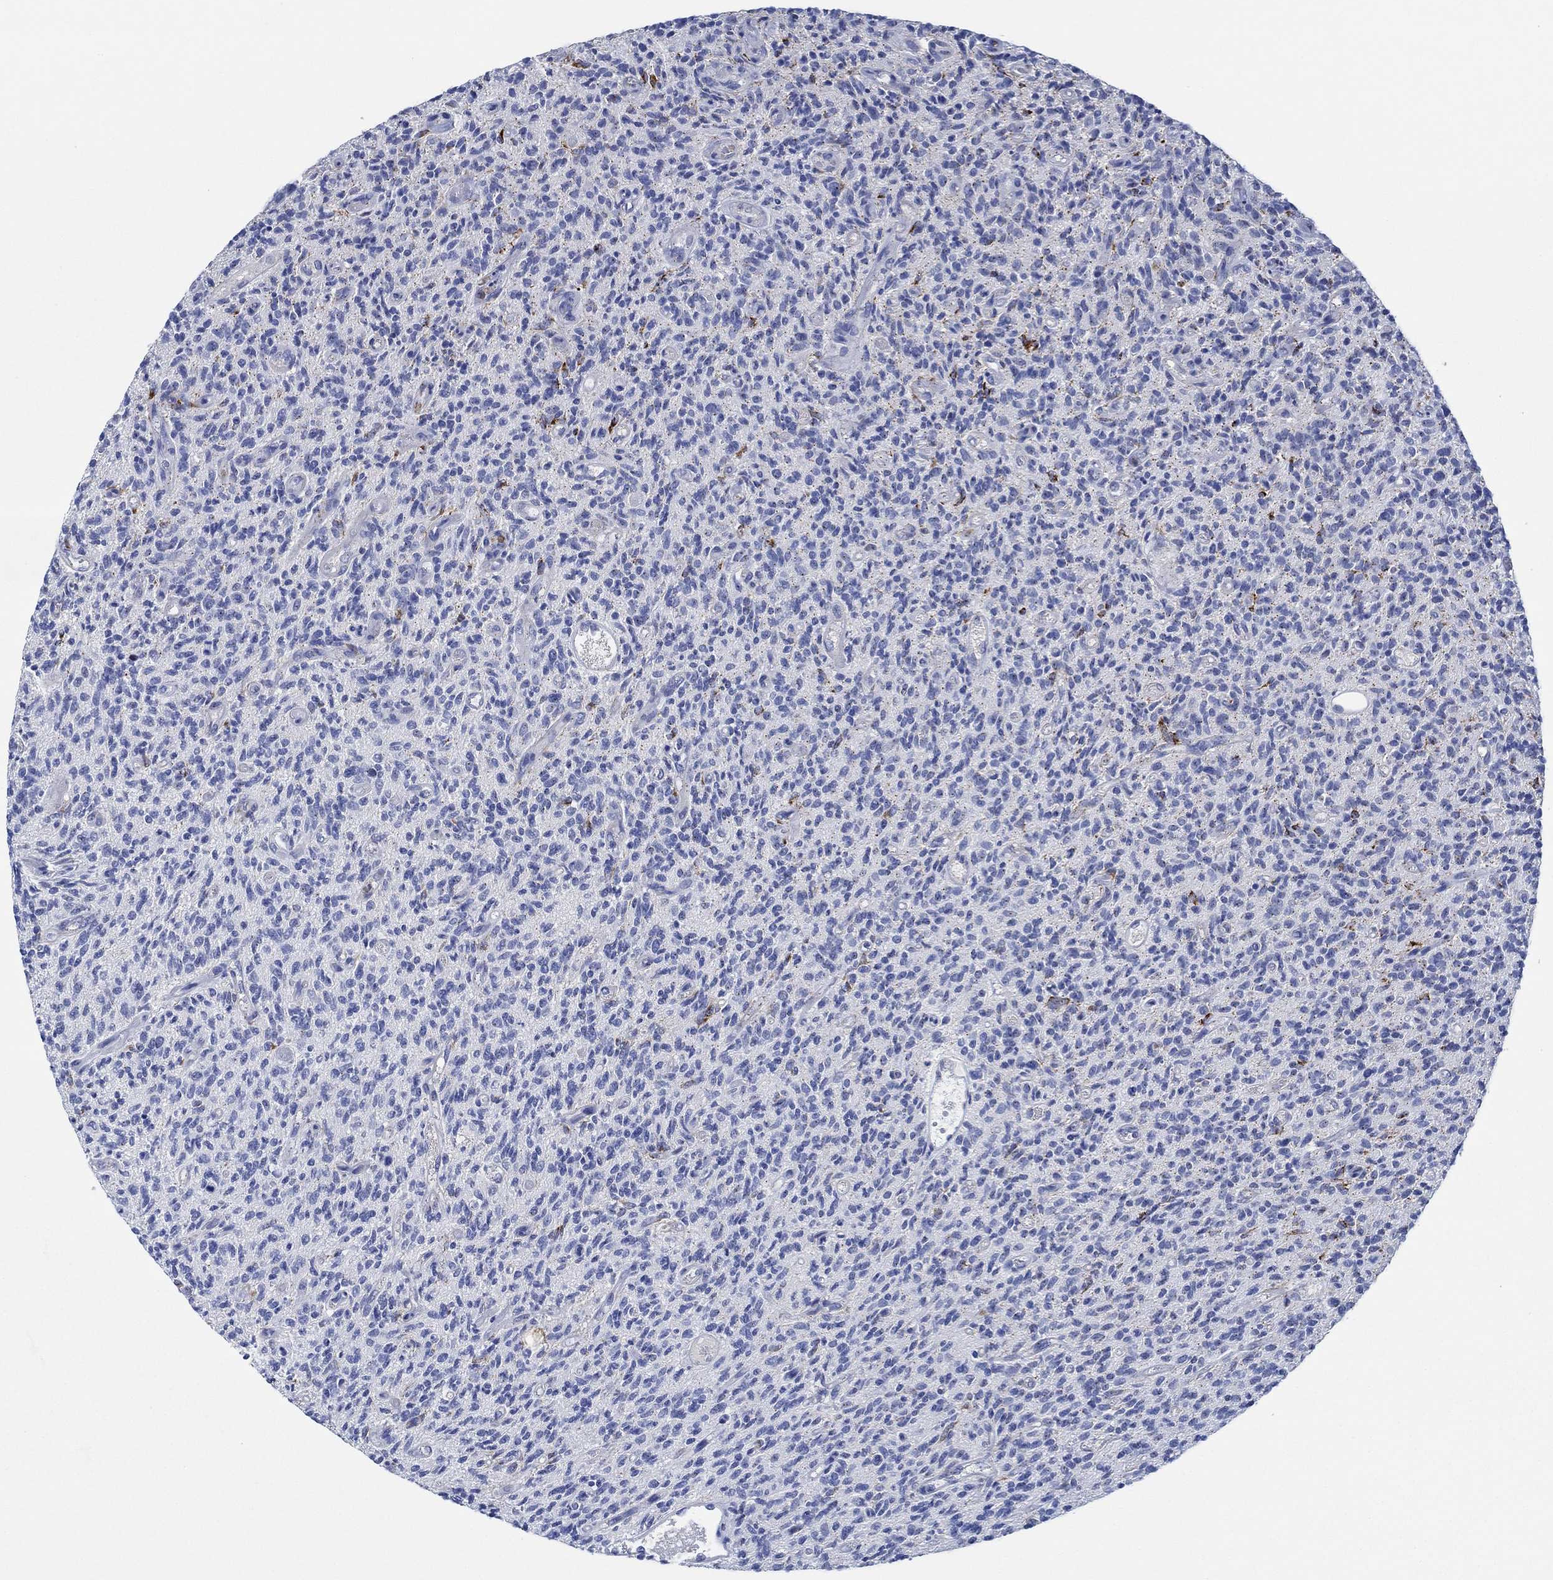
{"staining": {"intensity": "strong", "quantity": "25%-75%", "location": "cytoplasmic/membranous"}, "tissue": "glioma", "cell_type": "Tumor cells", "image_type": "cancer", "snomed": [{"axis": "morphology", "description": "Glioma, malignant, High grade"}, {"axis": "topography", "description": "Brain"}], "caption": "An IHC micrograph of neoplastic tissue is shown. Protein staining in brown labels strong cytoplasmic/membranous positivity in high-grade glioma (malignant) within tumor cells.", "gene": "CPM", "patient": {"sex": "male", "age": 64}}